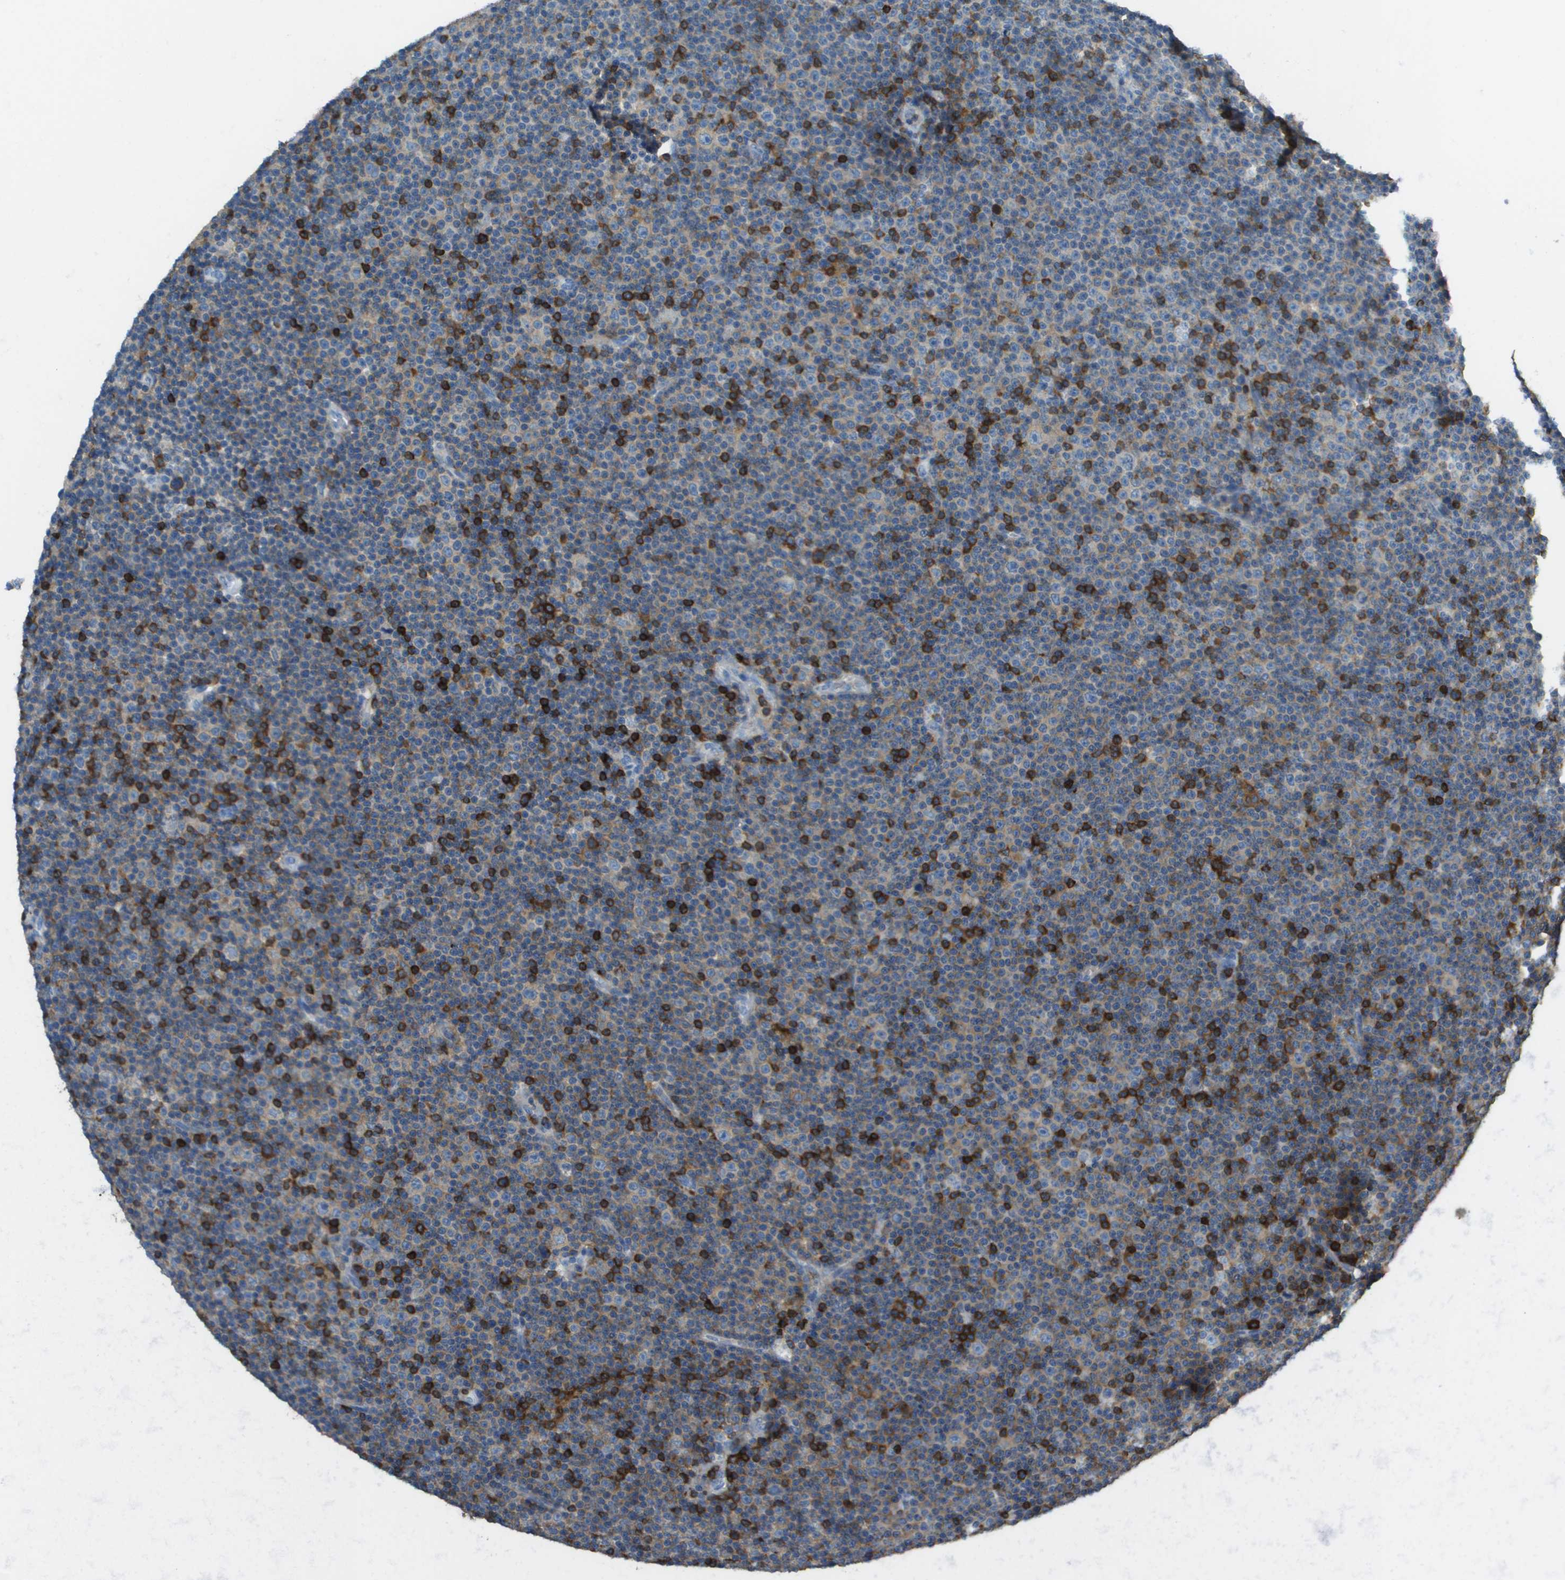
{"staining": {"intensity": "strong", "quantity": "<25%", "location": "cytoplasmic/membranous"}, "tissue": "lymphoma", "cell_type": "Tumor cells", "image_type": "cancer", "snomed": [{"axis": "morphology", "description": "Malignant lymphoma, non-Hodgkin's type, Low grade"}, {"axis": "topography", "description": "Lymph node"}], "caption": "About <25% of tumor cells in human lymphoma reveal strong cytoplasmic/membranous protein positivity as visualized by brown immunohistochemical staining.", "gene": "APBB1IP", "patient": {"sex": "female", "age": 67}}